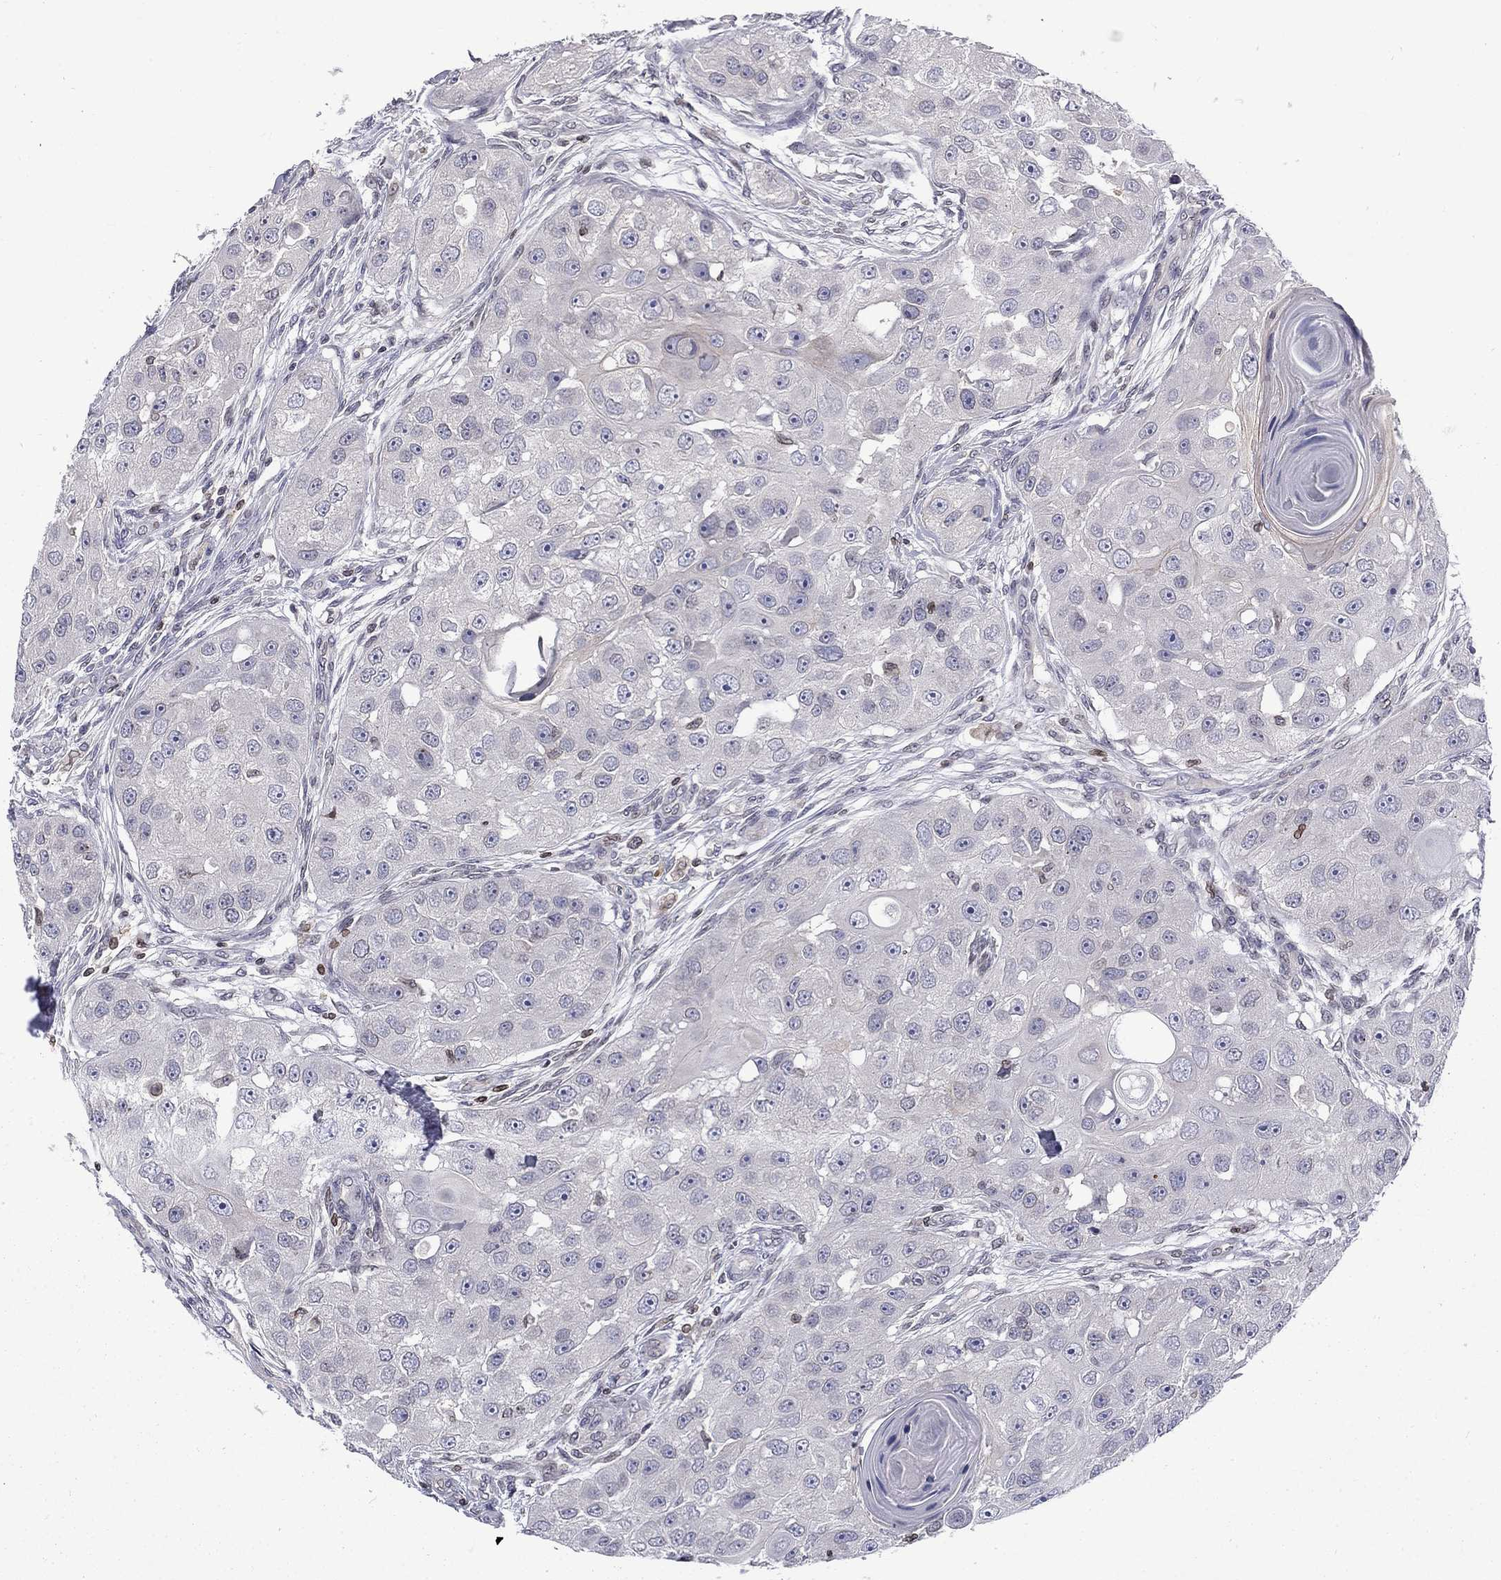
{"staining": {"intensity": "negative", "quantity": "none", "location": "none"}, "tissue": "head and neck cancer", "cell_type": "Tumor cells", "image_type": "cancer", "snomed": [{"axis": "morphology", "description": "Squamous cell carcinoma, NOS"}, {"axis": "topography", "description": "Head-Neck"}], "caption": "This is an immunohistochemistry image of human squamous cell carcinoma (head and neck). There is no staining in tumor cells.", "gene": "SLA", "patient": {"sex": "male", "age": 51}}